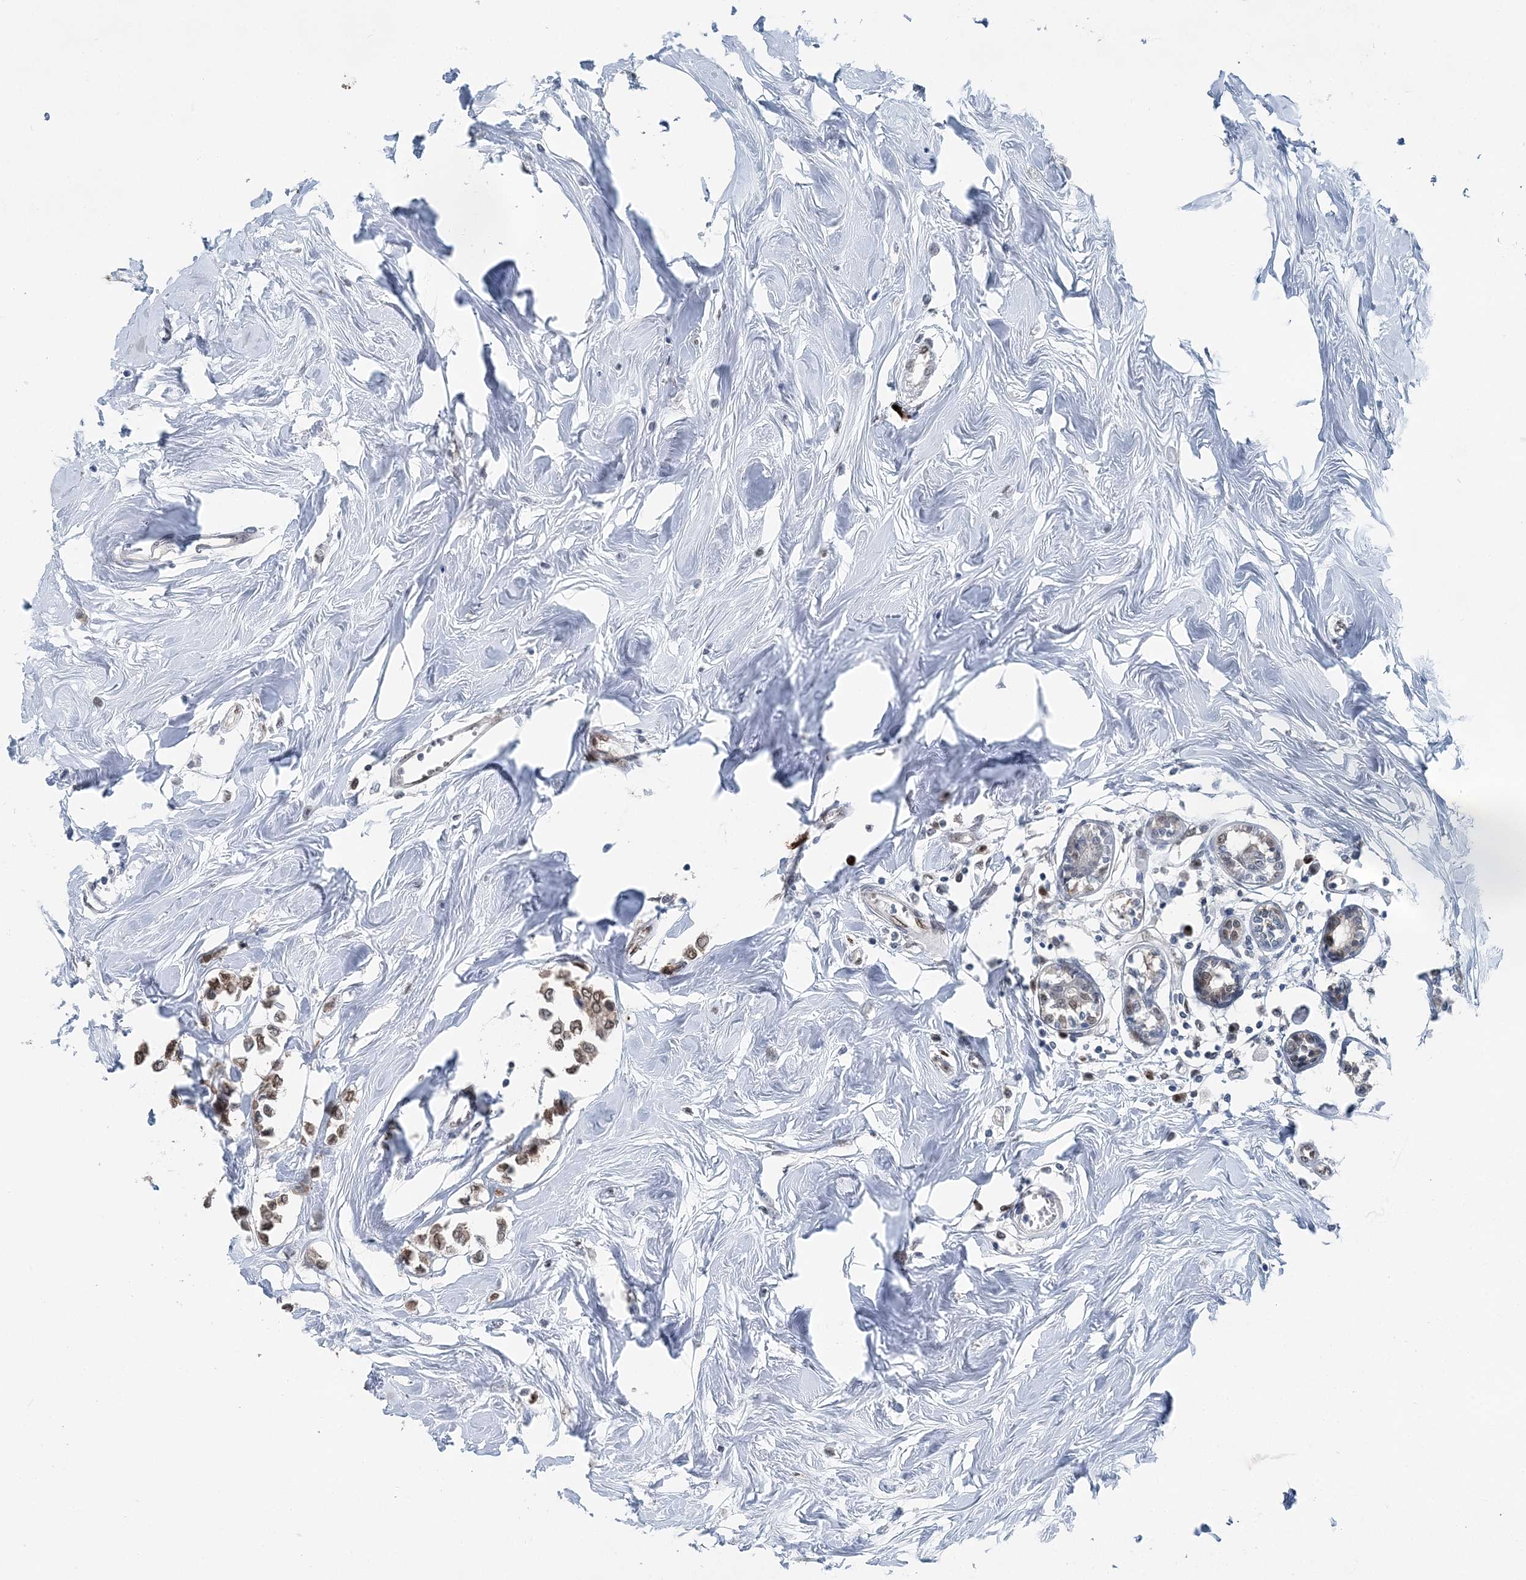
{"staining": {"intensity": "moderate", "quantity": ">75%", "location": "nuclear"}, "tissue": "breast cancer", "cell_type": "Tumor cells", "image_type": "cancer", "snomed": [{"axis": "morphology", "description": "Lobular carcinoma"}, {"axis": "topography", "description": "Breast"}], "caption": "A brown stain labels moderate nuclear expression of a protein in breast lobular carcinoma tumor cells. The protein of interest is shown in brown color, while the nuclei are stained blue.", "gene": "HAT1", "patient": {"sex": "female", "age": 51}}